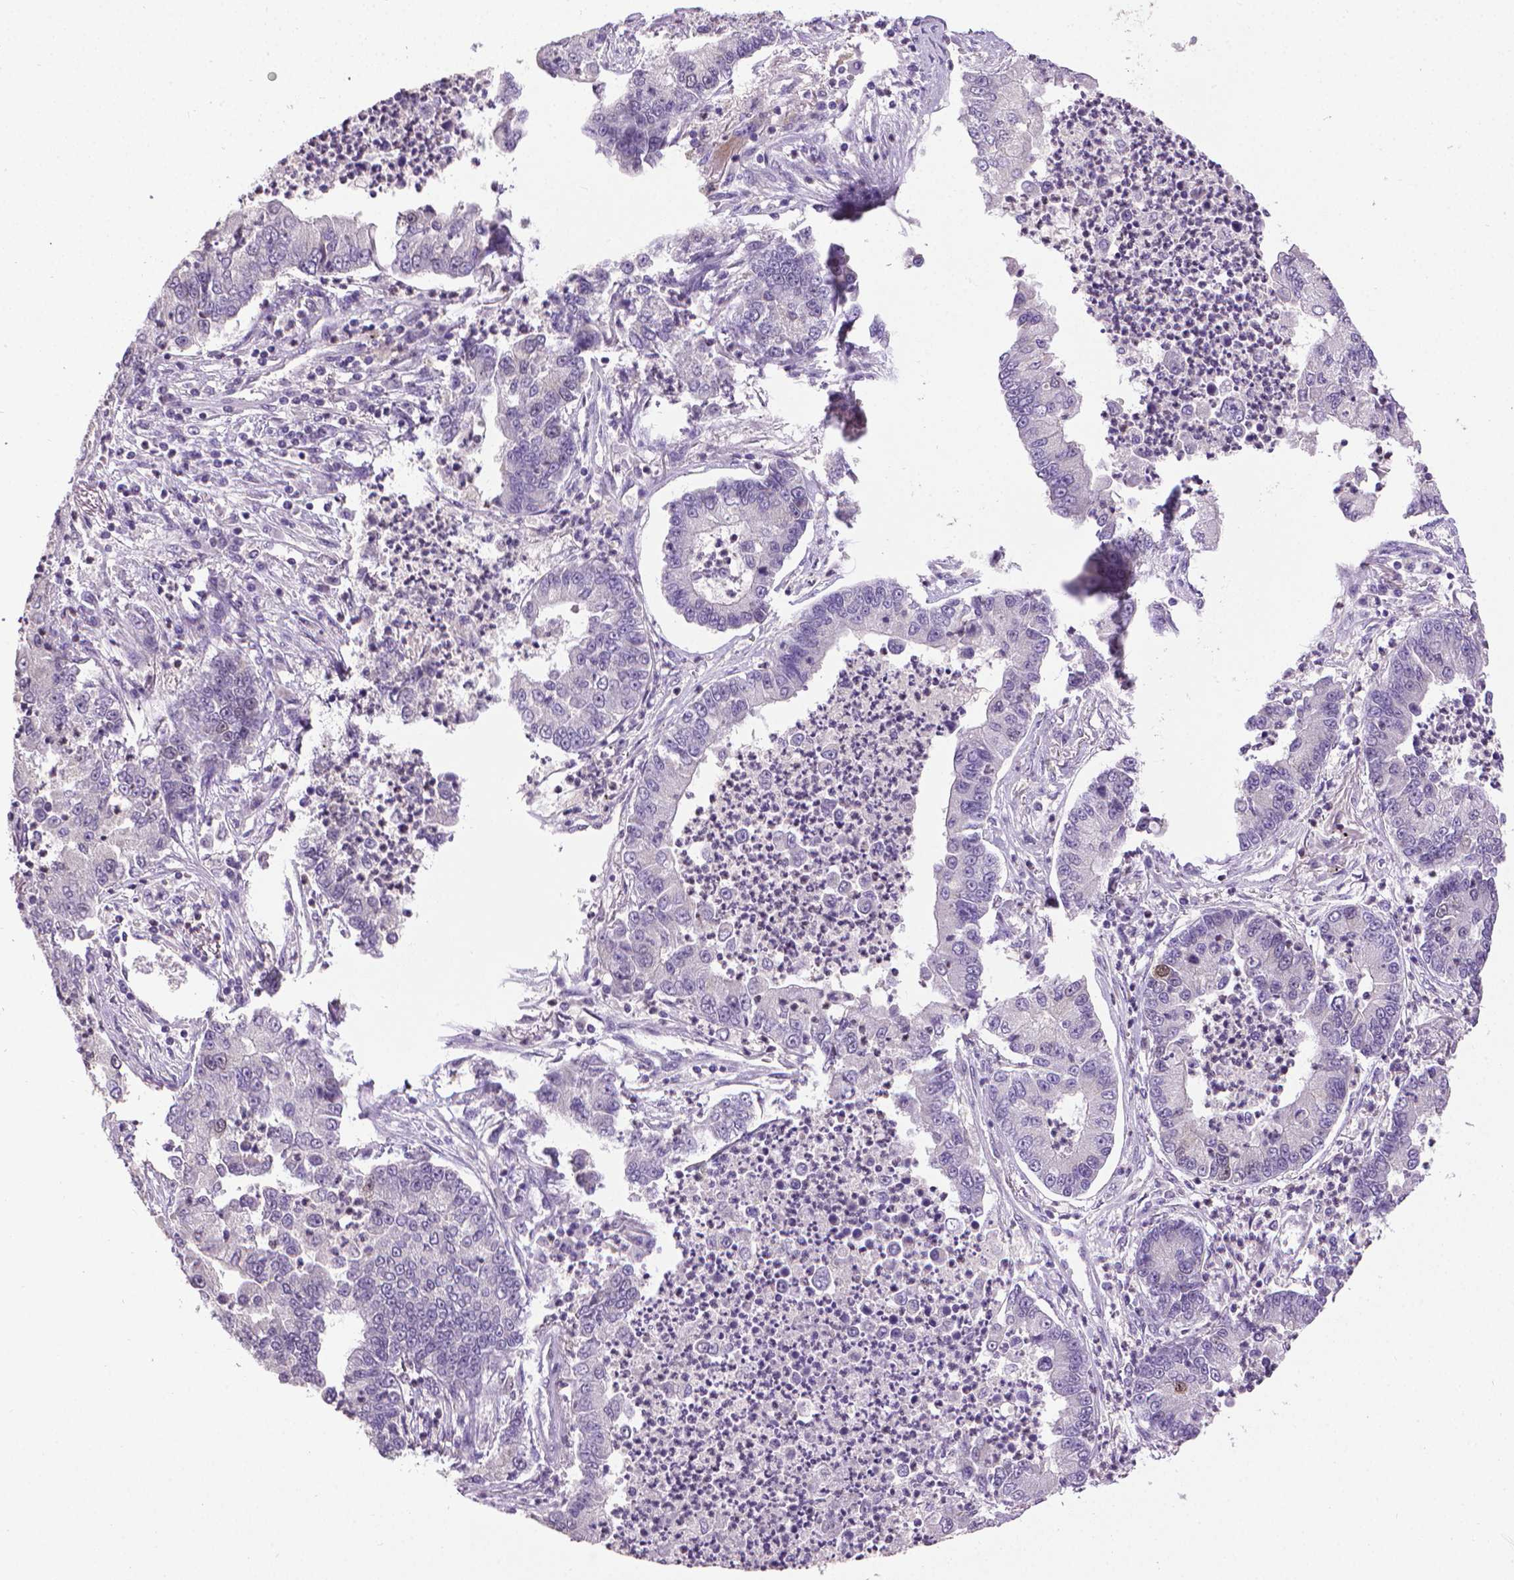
{"staining": {"intensity": "negative", "quantity": "none", "location": "none"}, "tissue": "lung cancer", "cell_type": "Tumor cells", "image_type": "cancer", "snomed": [{"axis": "morphology", "description": "Adenocarcinoma, NOS"}, {"axis": "topography", "description": "Lung"}], "caption": "High power microscopy histopathology image of an IHC histopathology image of lung adenocarcinoma, revealing no significant positivity in tumor cells.", "gene": "CDKN2D", "patient": {"sex": "female", "age": 57}}